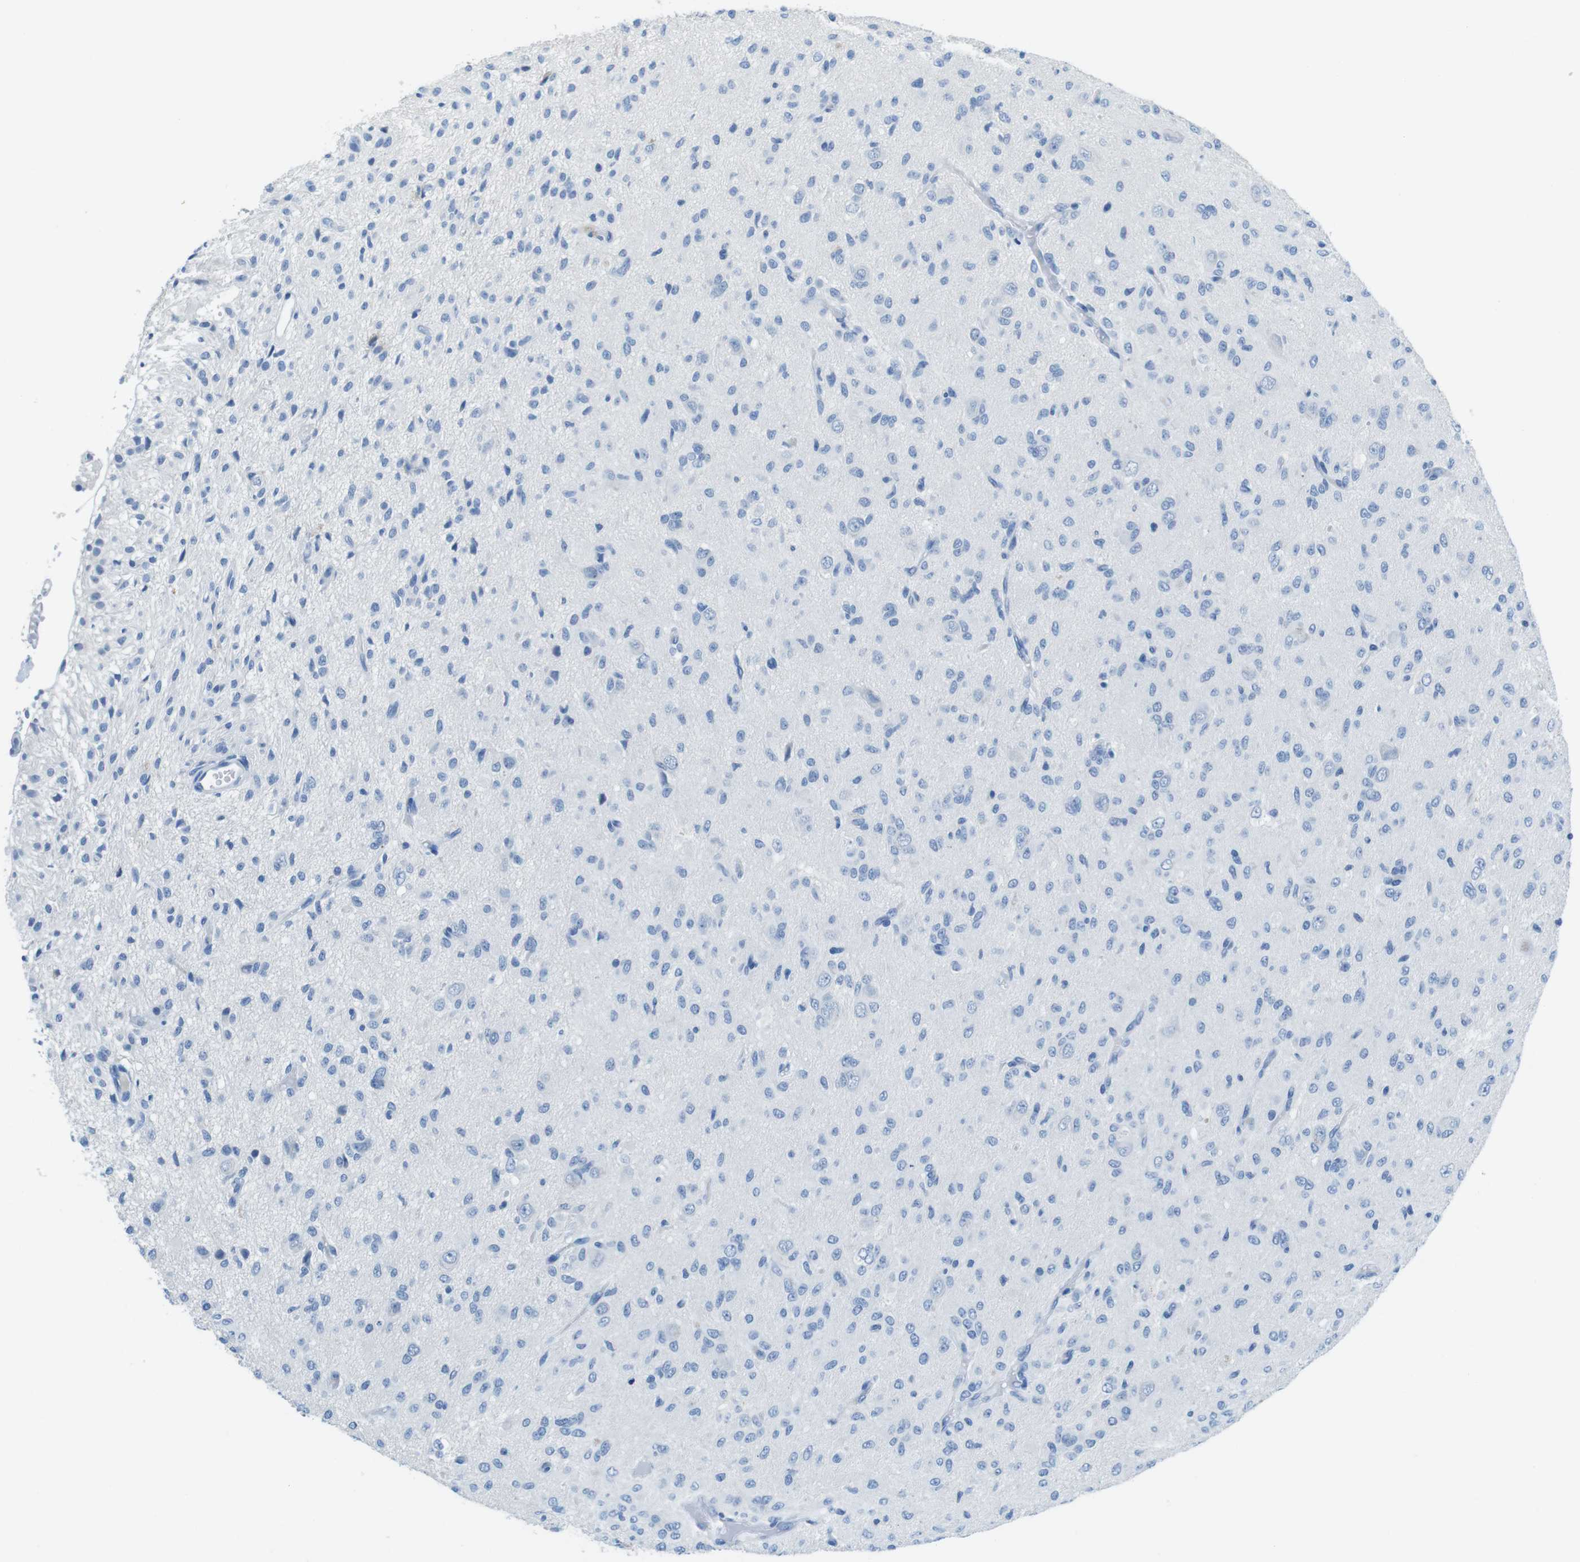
{"staining": {"intensity": "negative", "quantity": "none", "location": "none"}, "tissue": "glioma", "cell_type": "Tumor cells", "image_type": "cancer", "snomed": [{"axis": "morphology", "description": "Glioma, malignant, High grade"}, {"axis": "topography", "description": "Brain"}], "caption": "Glioma was stained to show a protein in brown. There is no significant staining in tumor cells.", "gene": "SLC35A3", "patient": {"sex": "female", "age": 59}}